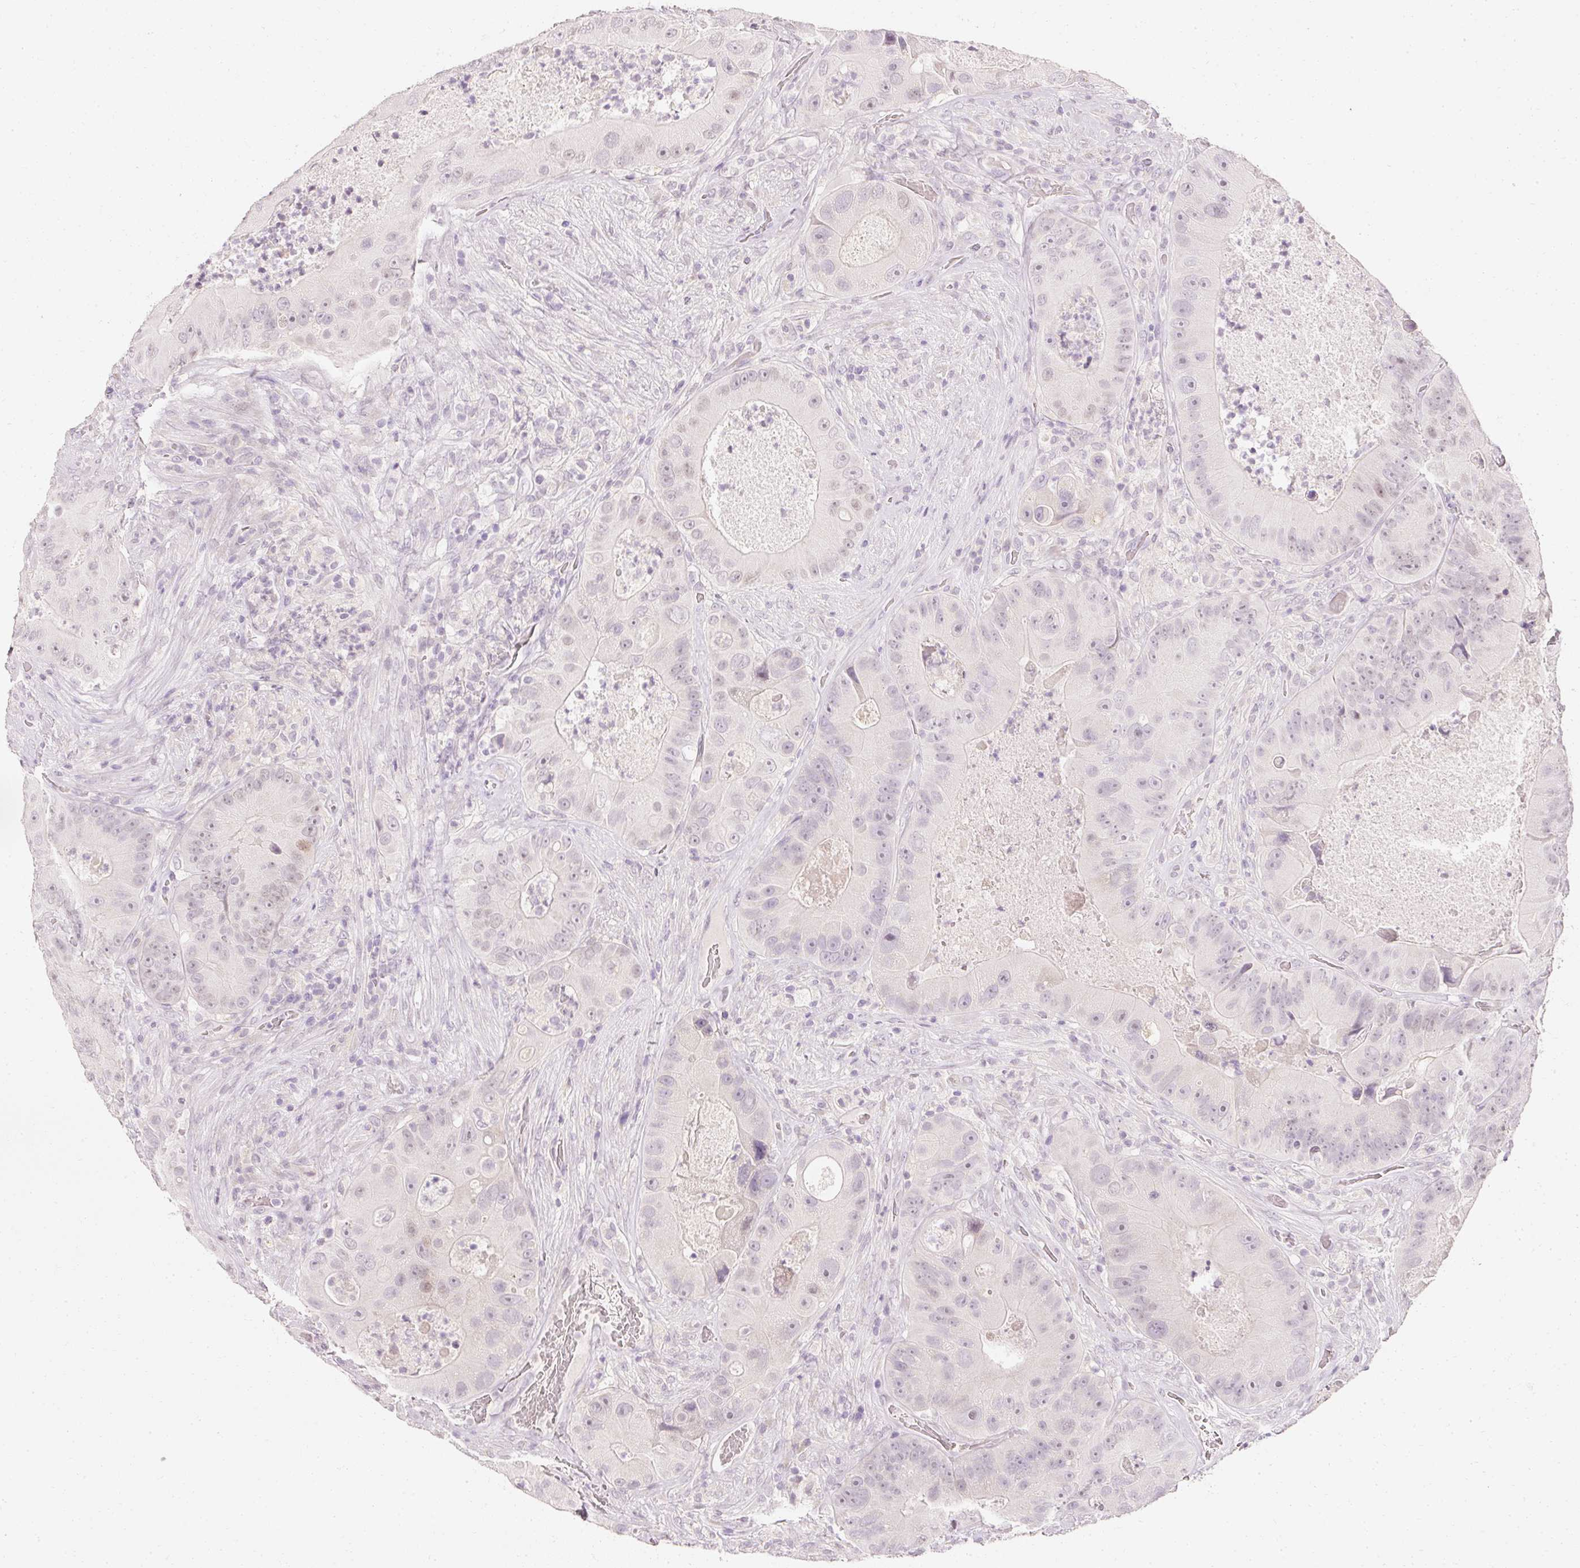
{"staining": {"intensity": "weak", "quantity": "25%-75%", "location": "nuclear"}, "tissue": "colorectal cancer", "cell_type": "Tumor cells", "image_type": "cancer", "snomed": [{"axis": "morphology", "description": "Adenocarcinoma, NOS"}, {"axis": "topography", "description": "Colon"}], "caption": "High-power microscopy captured an immunohistochemistry (IHC) image of colorectal cancer (adenocarcinoma), revealing weak nuclear expression in approximately 25%-75% of tumor cells.", "gene": "ELAVL3", "patient": {"sex": "female", "age": 86}}